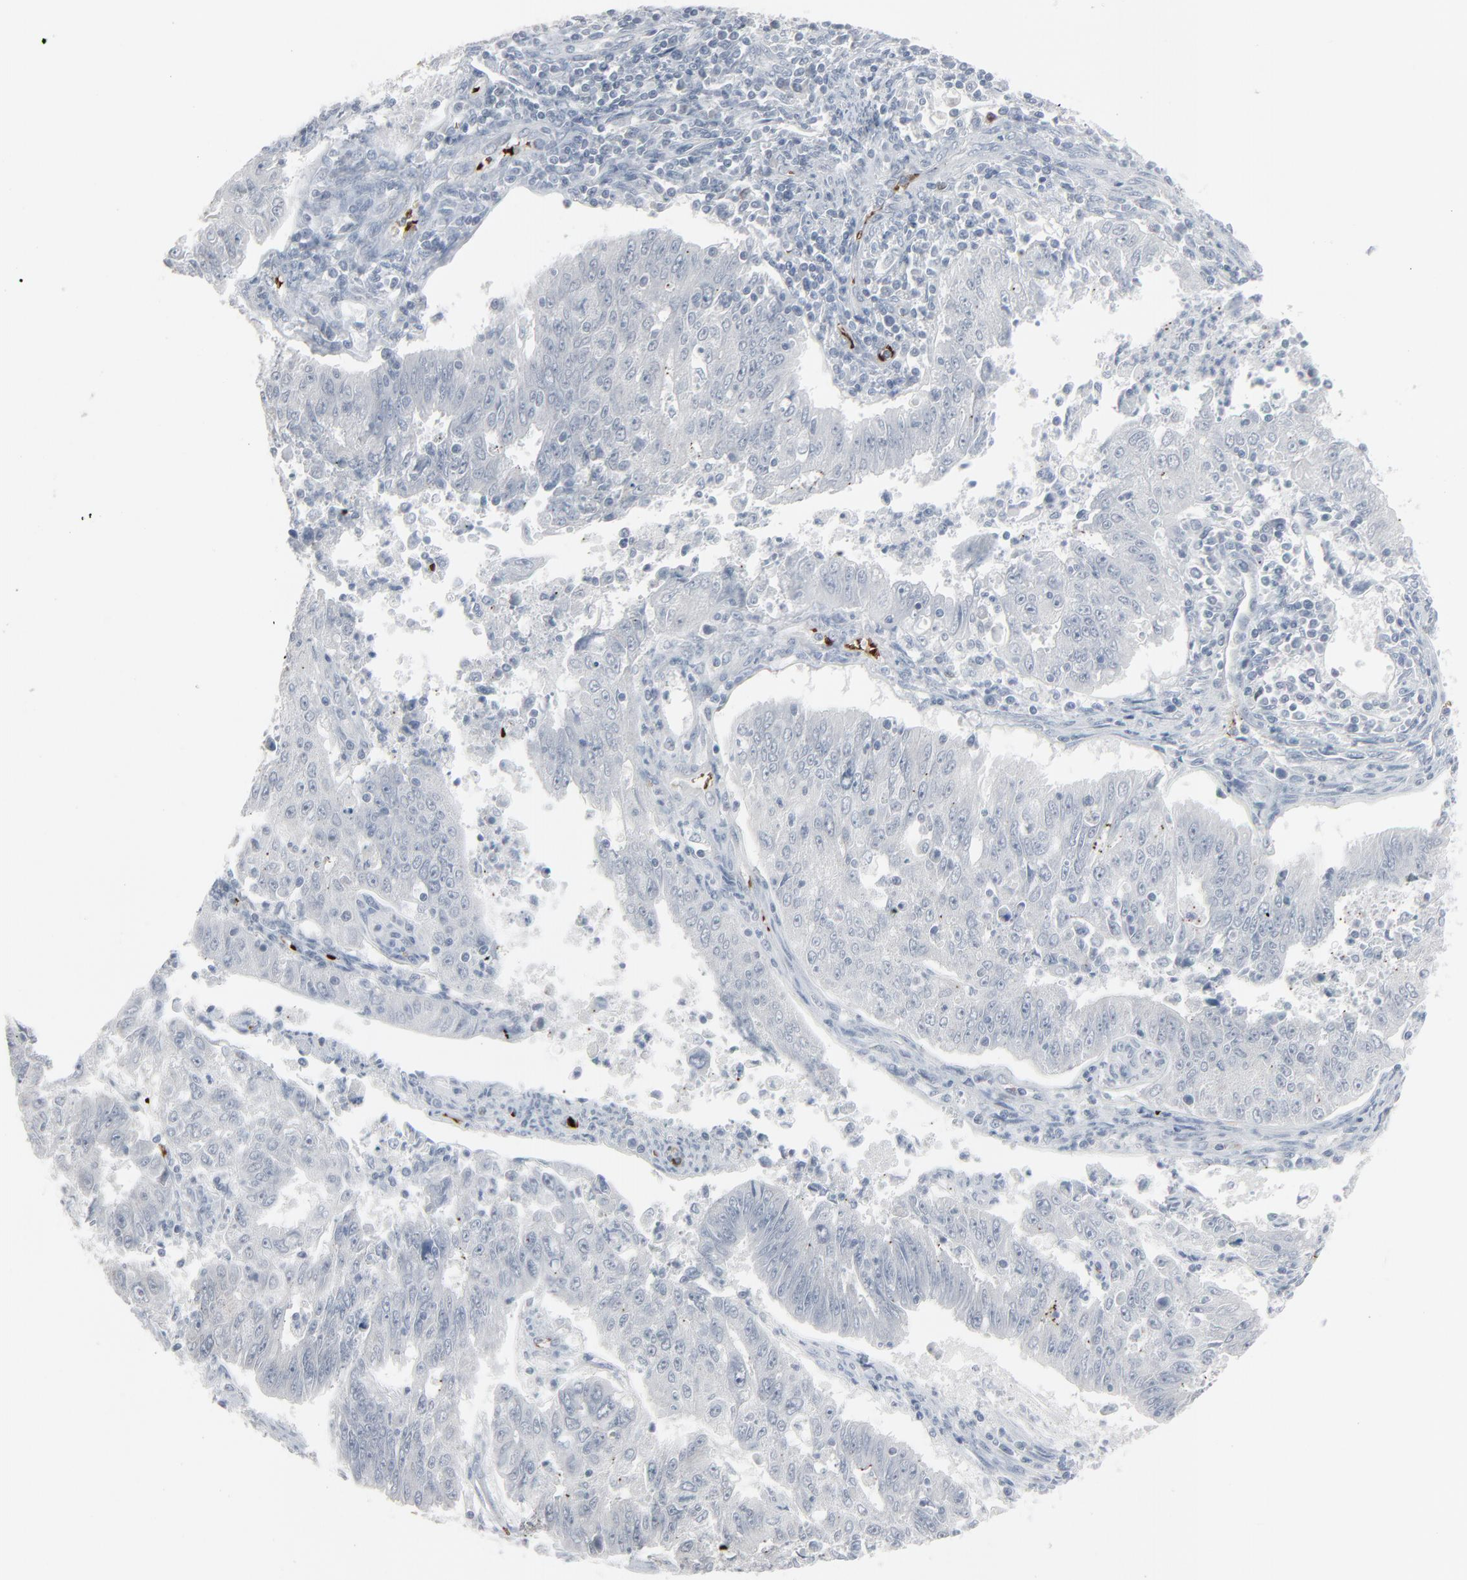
{"staining": {"intensity": "negative", "quantity": "none", "location": "none"}, "tissue": "endometrial cancer", "cell_type": "Tumor cells", "image_type": "cancer", "snomed": [{"axis": "morphology", "description": "Adenocarcinoma, NOS"}, {"axis": "topography", "description": "Endometrium"}], "caption": "Immunohistochemistry of human endometrial cancer exhibits no positivity in tumor cells. (Brightfield microscopy of DAB (3,3'-diaminobenzidine) immunohistochemistry (IHC) at high magnification).", "gene": "SAGE1", "patient": {"sex": "female", "age": 42}}